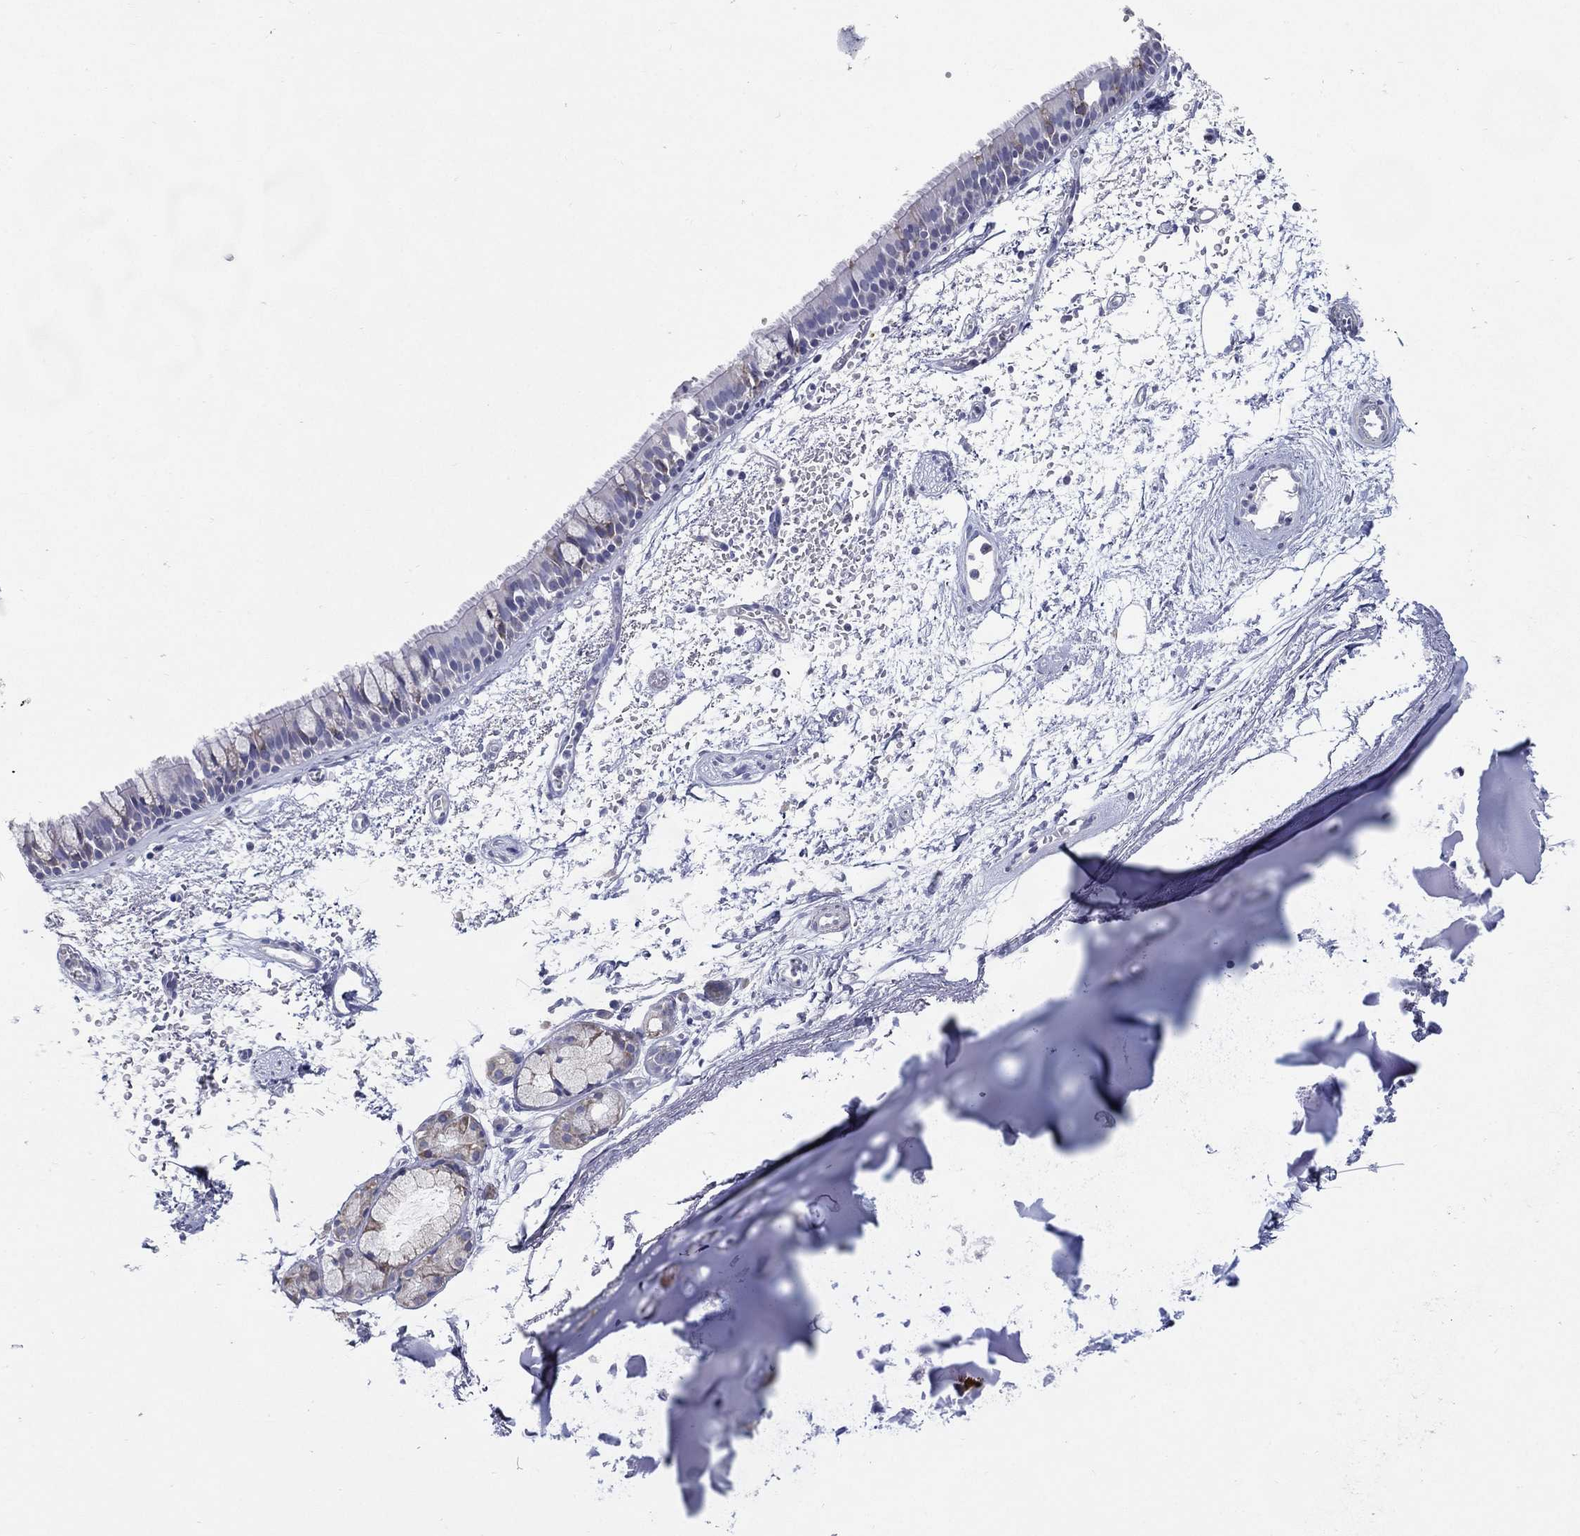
{"staining": {"intensity": "negative", "quantity": "none", "location": "none"}, "tissue": "bronchus", "cell_type": "Respiratory epithelial cells", "image_type": "normal", "snomed": [{"axis": "morphology", "description": "Normal tissue, NOS"}, {"axis": "topography", "description": "Cartilage tissue"}, {"axis": "topography", "description": "Bronchus"}], "caption": "Photomicrograph shows no protein positivity in respiratory epithelial cells of benign bronchus.", "gene": "C19orf18", "patient": {"sex": "male", "age": 66}}